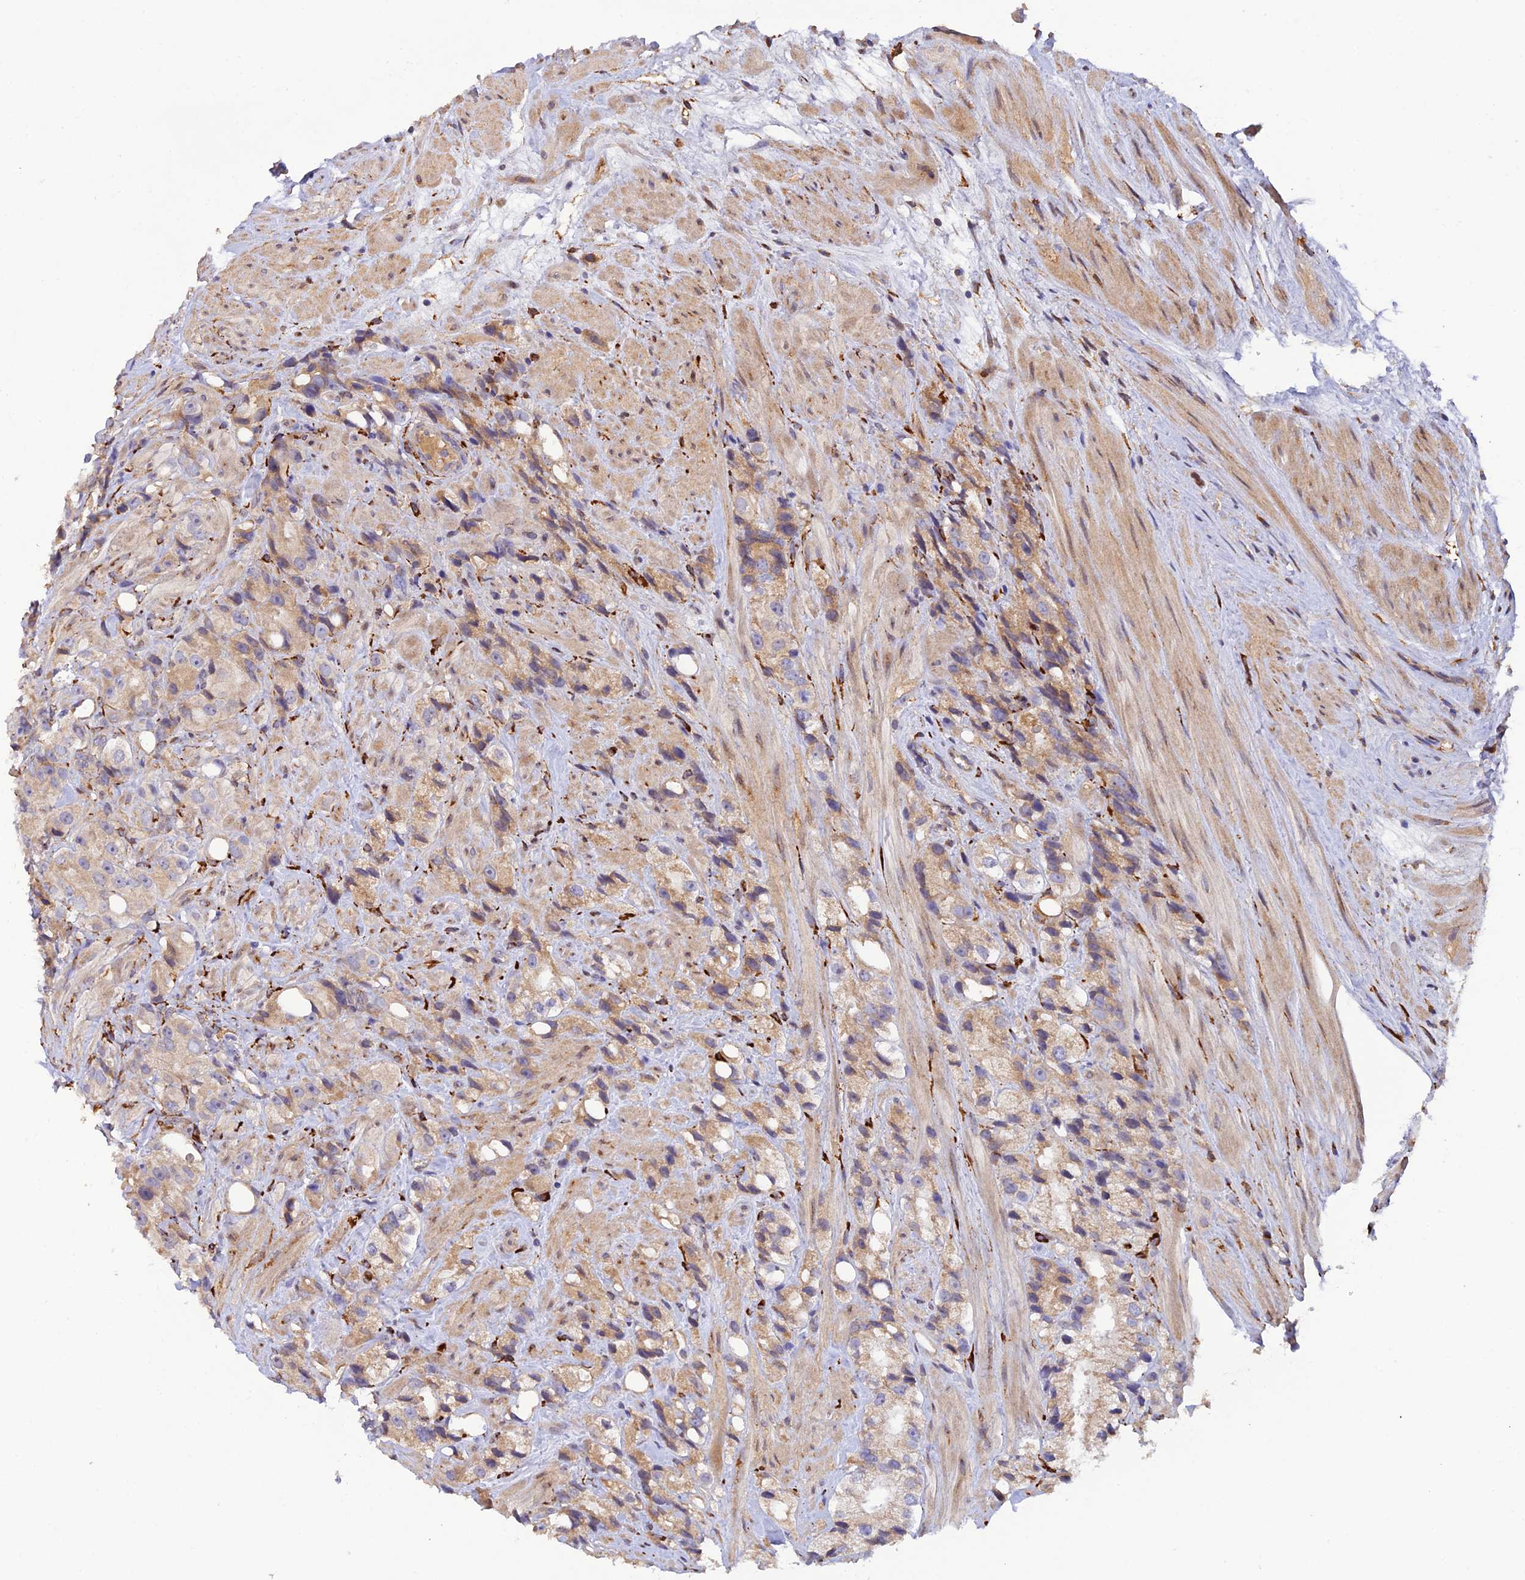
{"staining": {"intensity": "weak", "quantity": "<25%", "location": "cytoplasmic/membranous"}, "tissue": "prostate cancer", "cell_type": "Tumor cells", "image_type": "cancer", "snomed": [{"axis": "morphology", "description": "Adenocarcinoma, NOS"}, {"axis": "topography", "description": "Prostate"}], "caption": "Tumor cells show no significant protein staining in prostate adenocarcinoma. Nuclei are stained in blue.", "gene": "P3H3", "patient": {"sex": "male", "age": 79}}